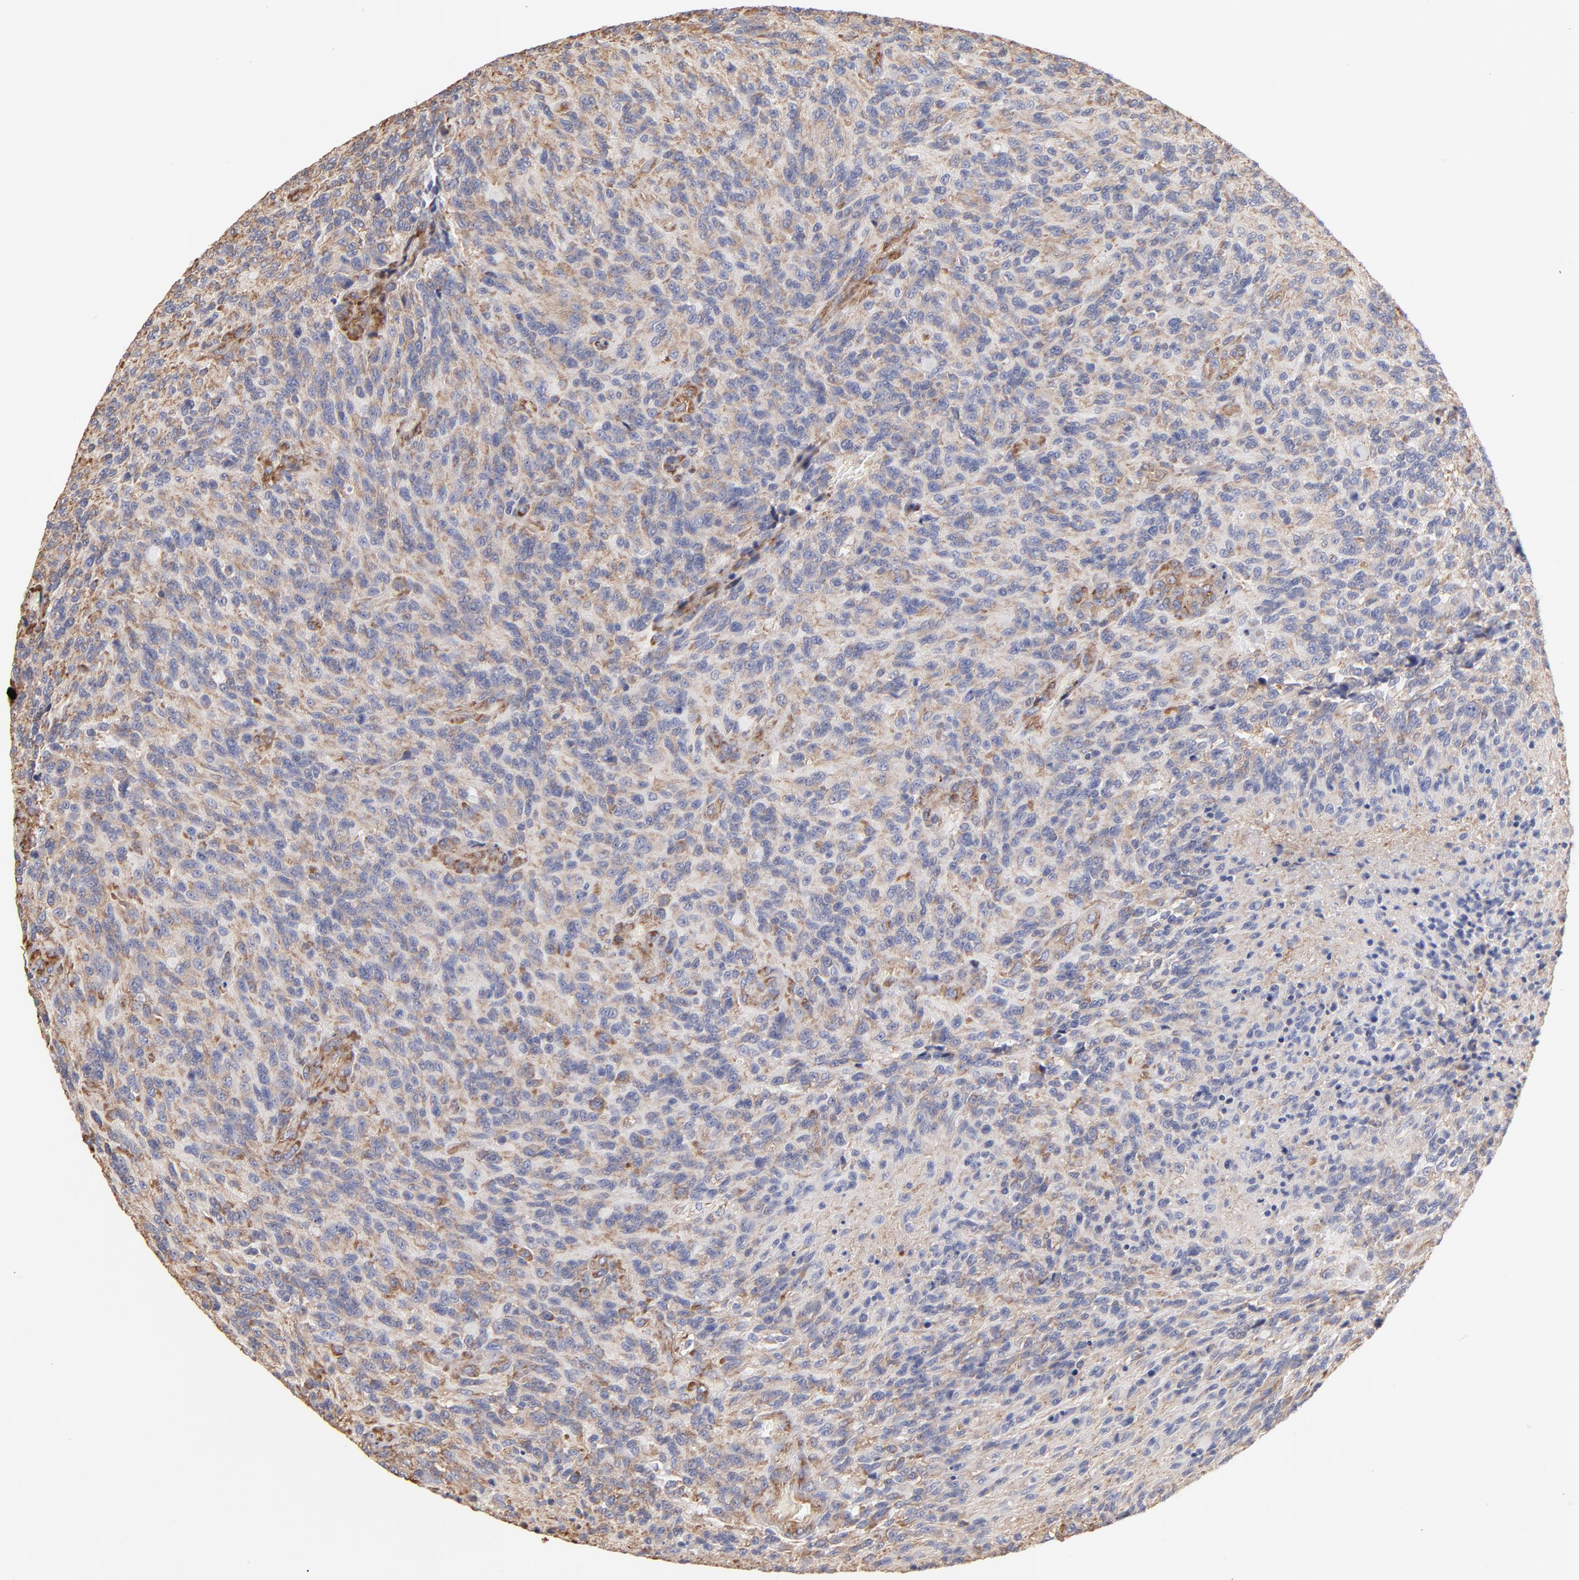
{"staining": {"intensity": "weak", "quantity": "<25%", "location": "cytoplasmic/membranous"}, "tissue": "glioma", "cell_type": "Tumor cells", "image_type": "cancer", "snomed": [{"axis": "morphology", "description": "Normal tissue, NOS"}, {"axis": "morphology", "description": "Glioma, malignant, High grade"}, {"axis": "topography", "description": "Cerebral cortex"}], "caption": "The micrograph displays no significant positivity in tumor cells of malignant high-grade glioma.", "gene": "RPL9", "patient": {"sex": "male", "age": 56}}